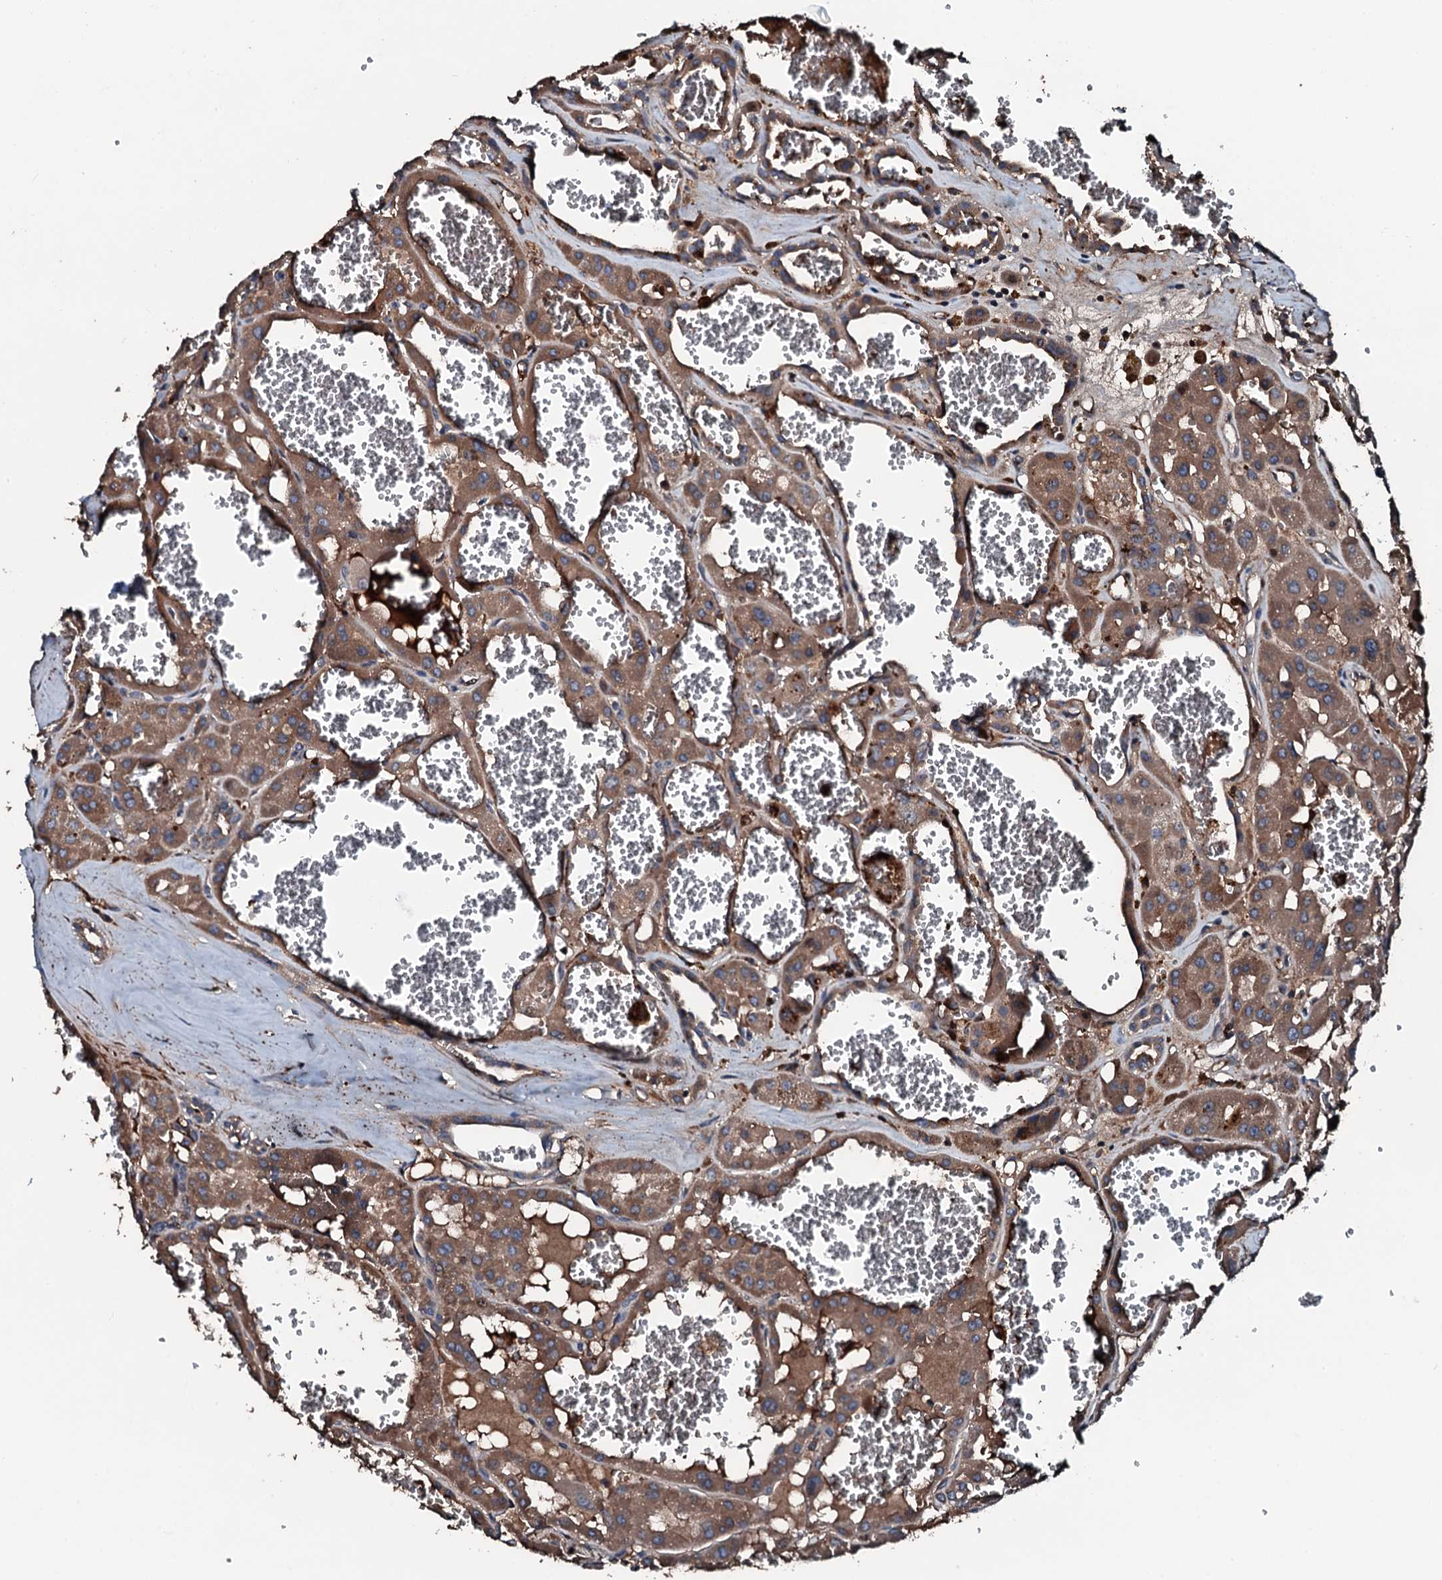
{"staining": {"intensity": "moderate", "quantity": ">75%", "location": "cytoplasmic/membranous"}, "tissue": "renal cancer", "cell_type": "Tumor cells", "image_type": "cancer", "snomed": [{"axis": "morphology", "description": "Carcinoma, NOS"}, {"axis": "topography", "description": "Kidney"}], "caption": "Moderate cytoplasmic/membranous staining is present in about >75% of tumor cells in renal cancer (carcinoma). Nuclei are stained in blue.", "gene": "AARS1", "patient": {"sex": "female", "age": 75}}